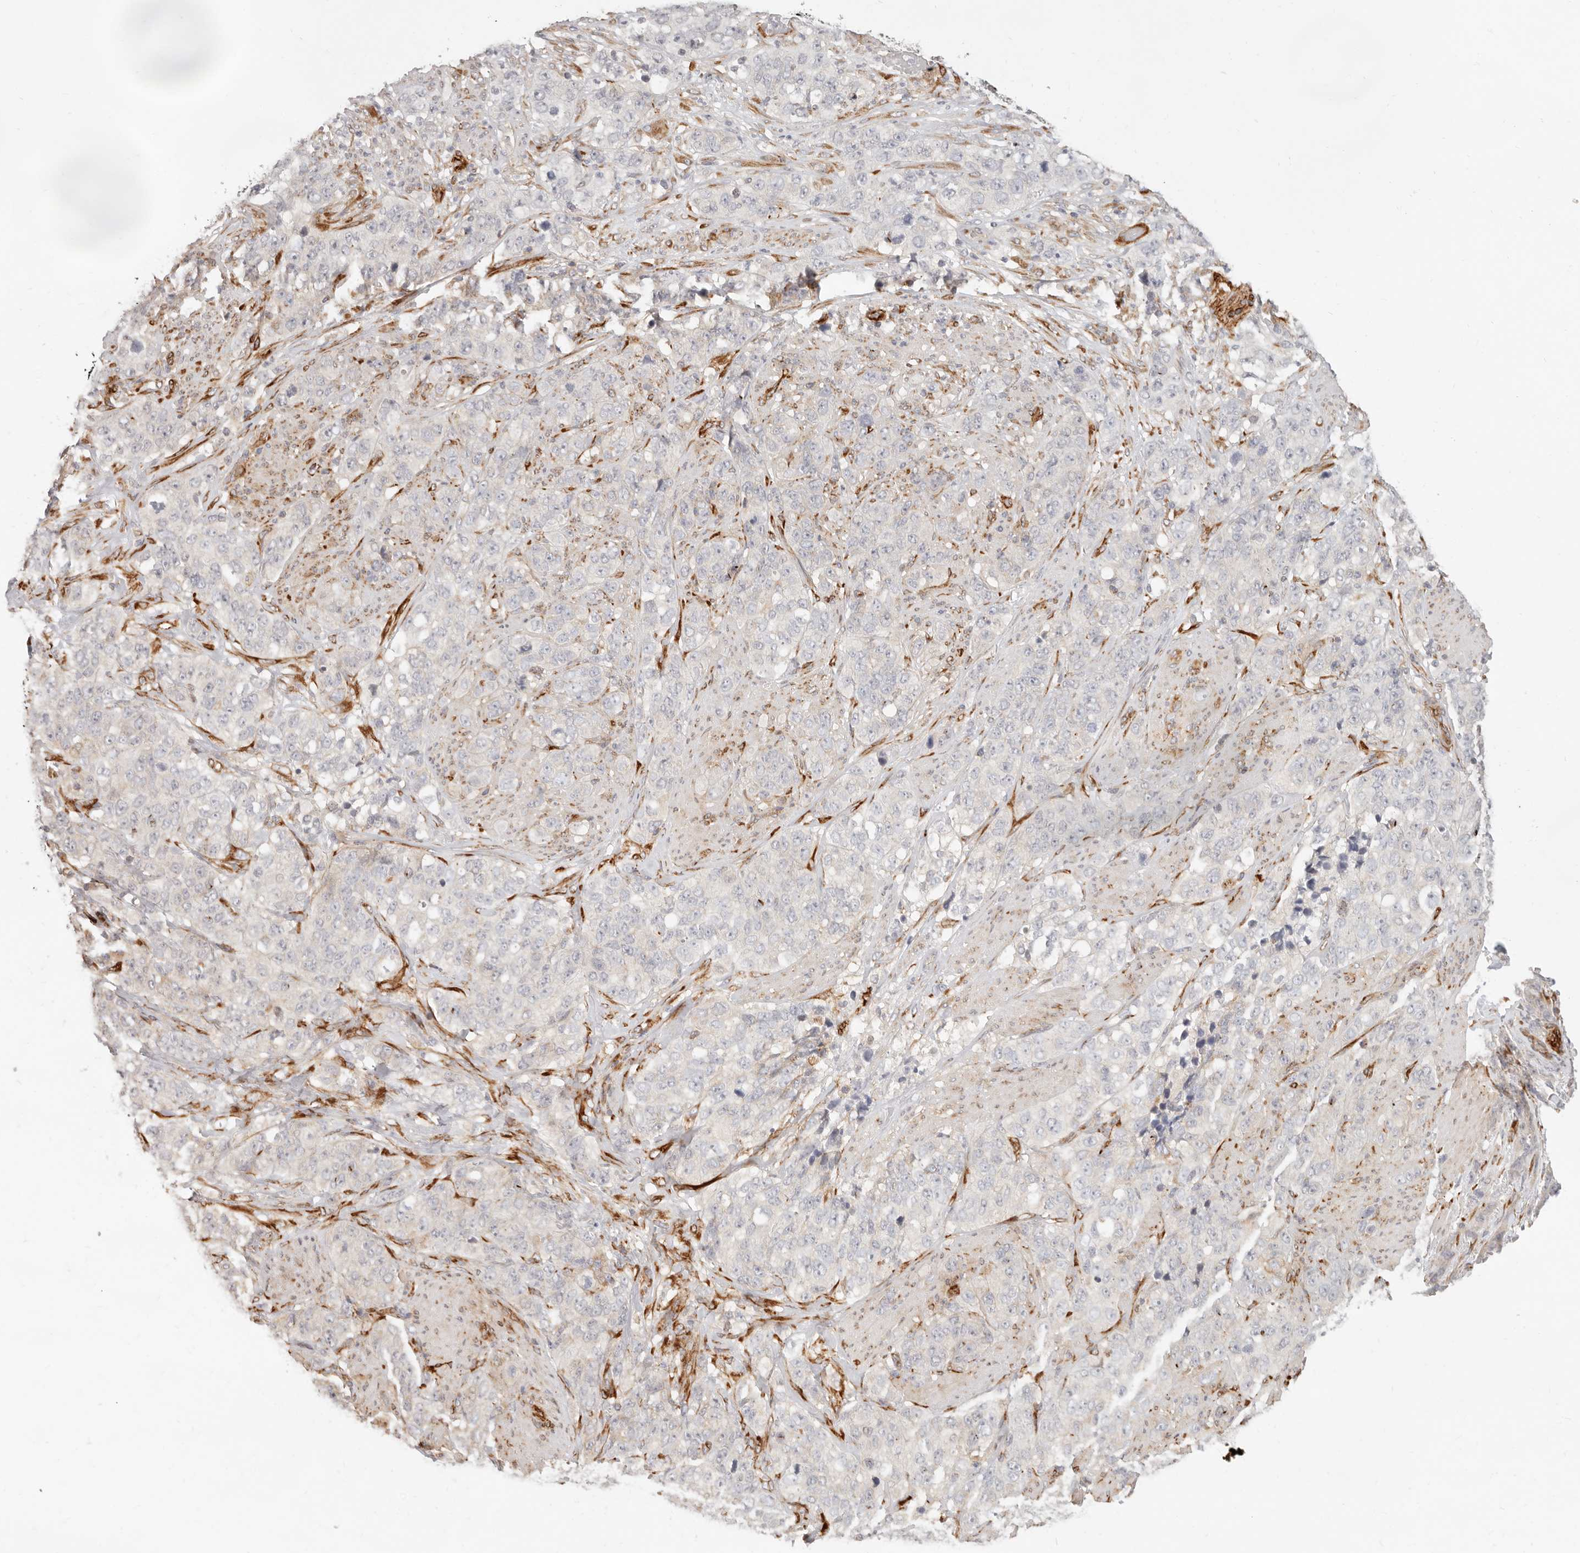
{"staining": {"intensity": "negative", "quantity": "none", "location": "none"}, "tissue": "stomach cancer", "cell_type": "Tumor cells", "image_type": "cancer", "snomed": [{"axis": "morphology", "description": "Adenocarcinoma, NOS"}, {"axis": "topography", "description": "Stomach"}], "caption": "Adenocarcinoma (stomach) stained for a protein using immunohistochemistry shows no expression tumor cells.", "gene": "SASS6", "patient": {"sex": "male", "age": 48}}